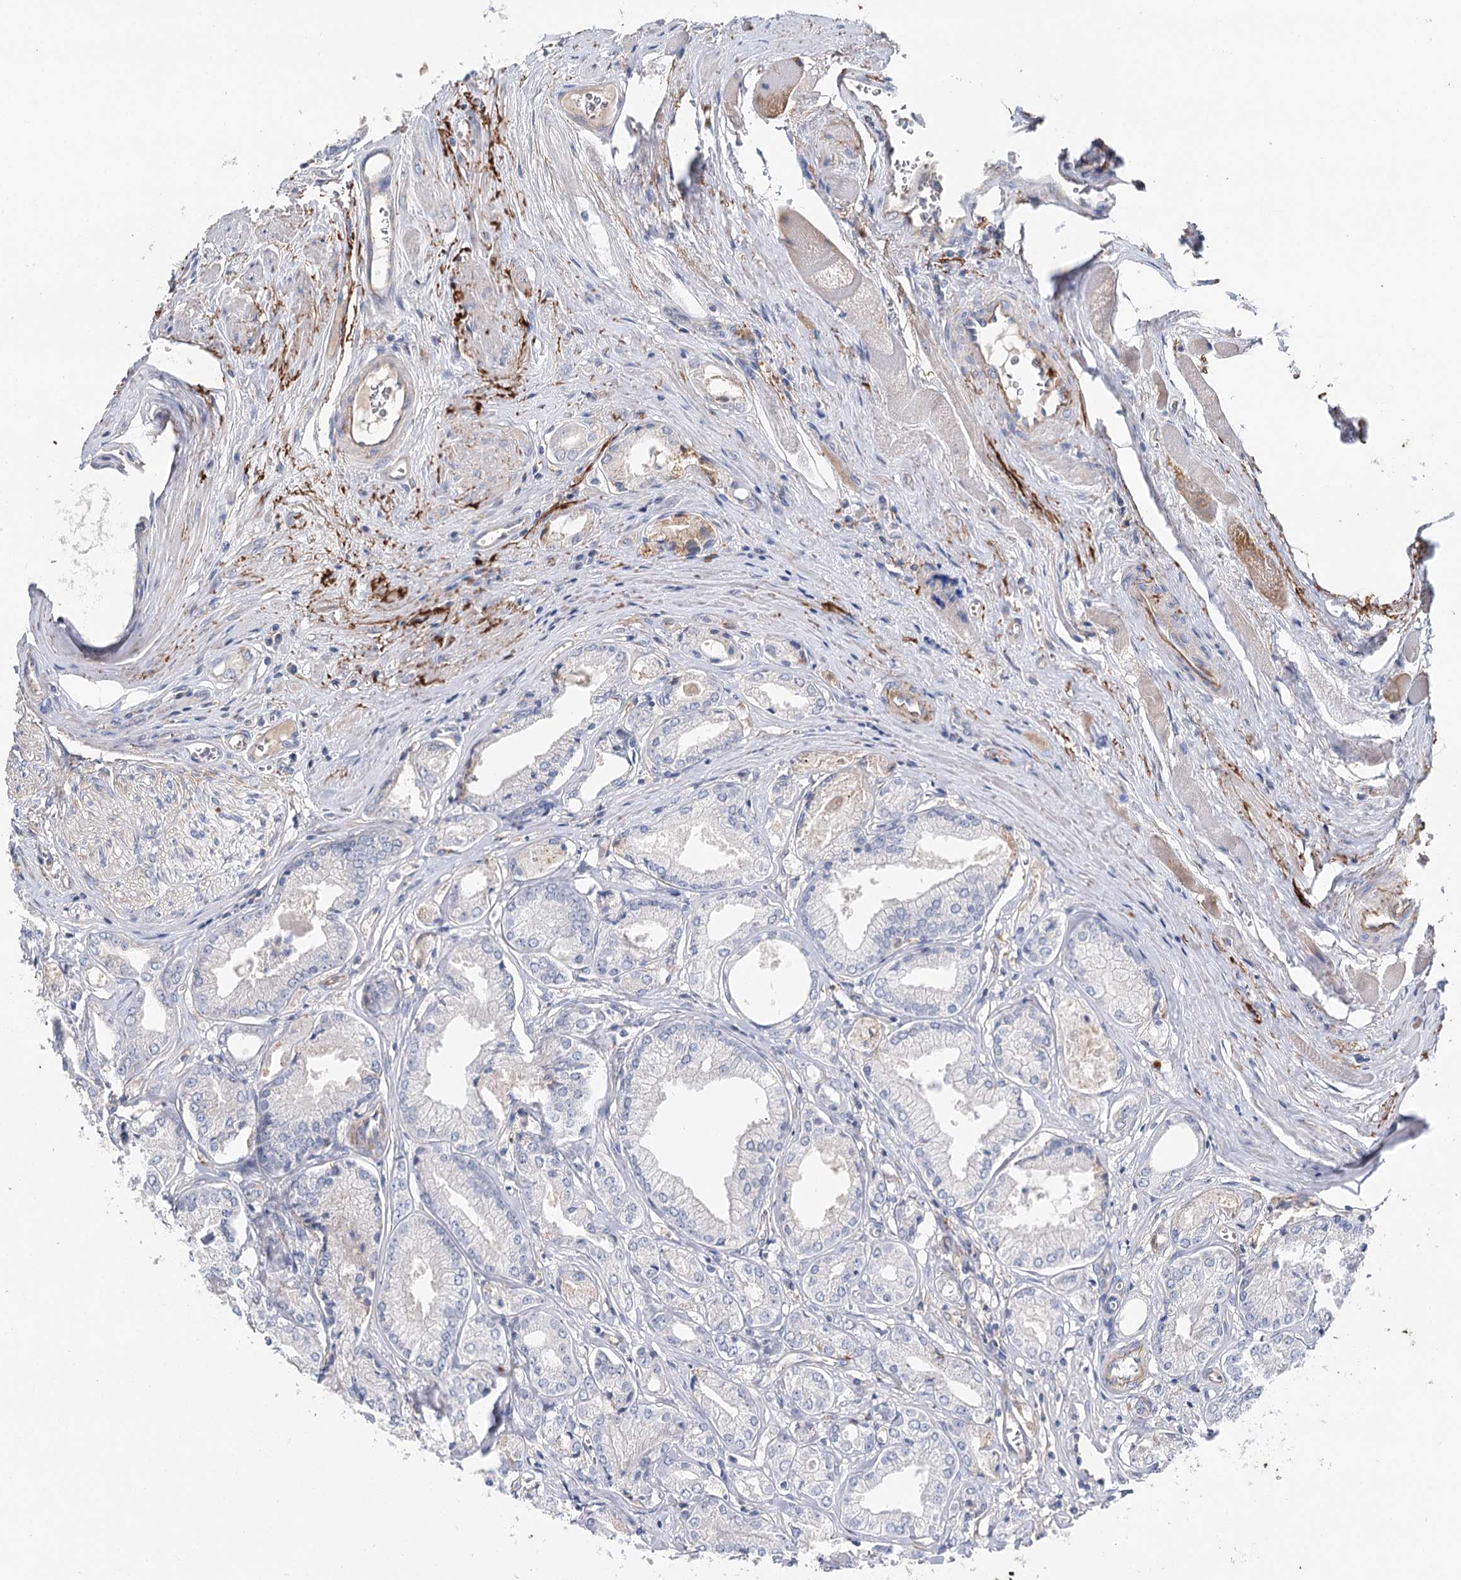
{"staining": {"intensity": "negative", "quantity": "none", "location": "none"}, "tissue": "prostate cancer", "cell_type": "Tumor cells", "image_type": "cancer", "snomed": [{"axis": "morphology", "description": "Adenocarcinoma, Low grade"}, {"axis": "topography", "description": "Prostate"}], "caption": "High power microscopy micrograph of an immunohistochemistry (IHC) micrograph of prostate low-grade adenocarcinoma, revealing no significant positivity in tumor cells.", "gene": "EPYC", "patient": {"sex": "male", "age": 60}}